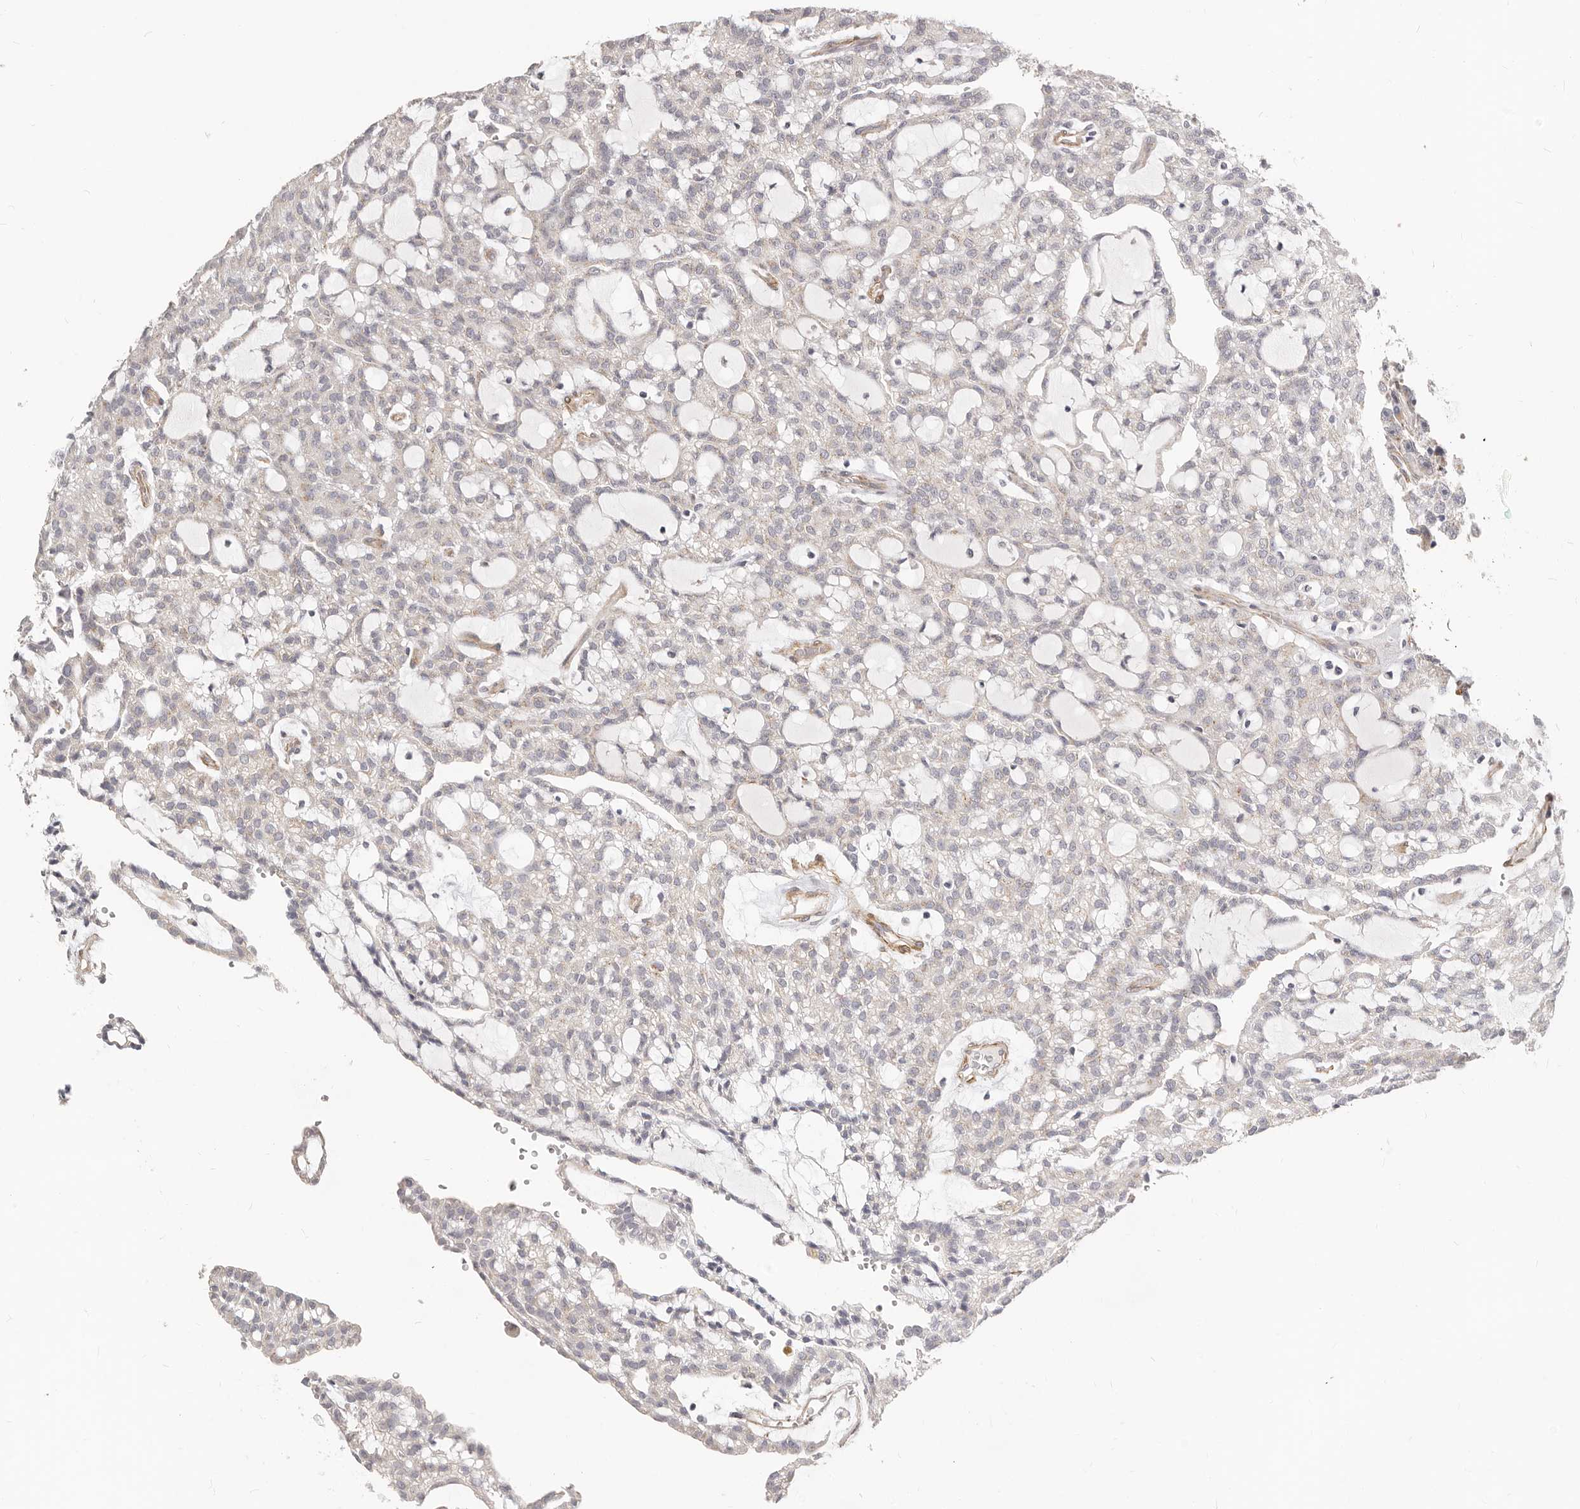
{"staining": {"intensity": "negative", "quantity": "none", "location": "none"}, "tissue": "renal cancer", "cell_type": "Tumor cells", "image_type": "cancer", "snomed": [{"axis": "morphology", "description": "Adenocarcinoma, NOS"}, {"axis": "topography", "description": "Kidney"}], "caption": "Tumor cells are negative for brown protein staining in renal cancer (adenocarcinoma).", "gene": "RABAC1", "patient": {"sex": "male", "age": 63}}